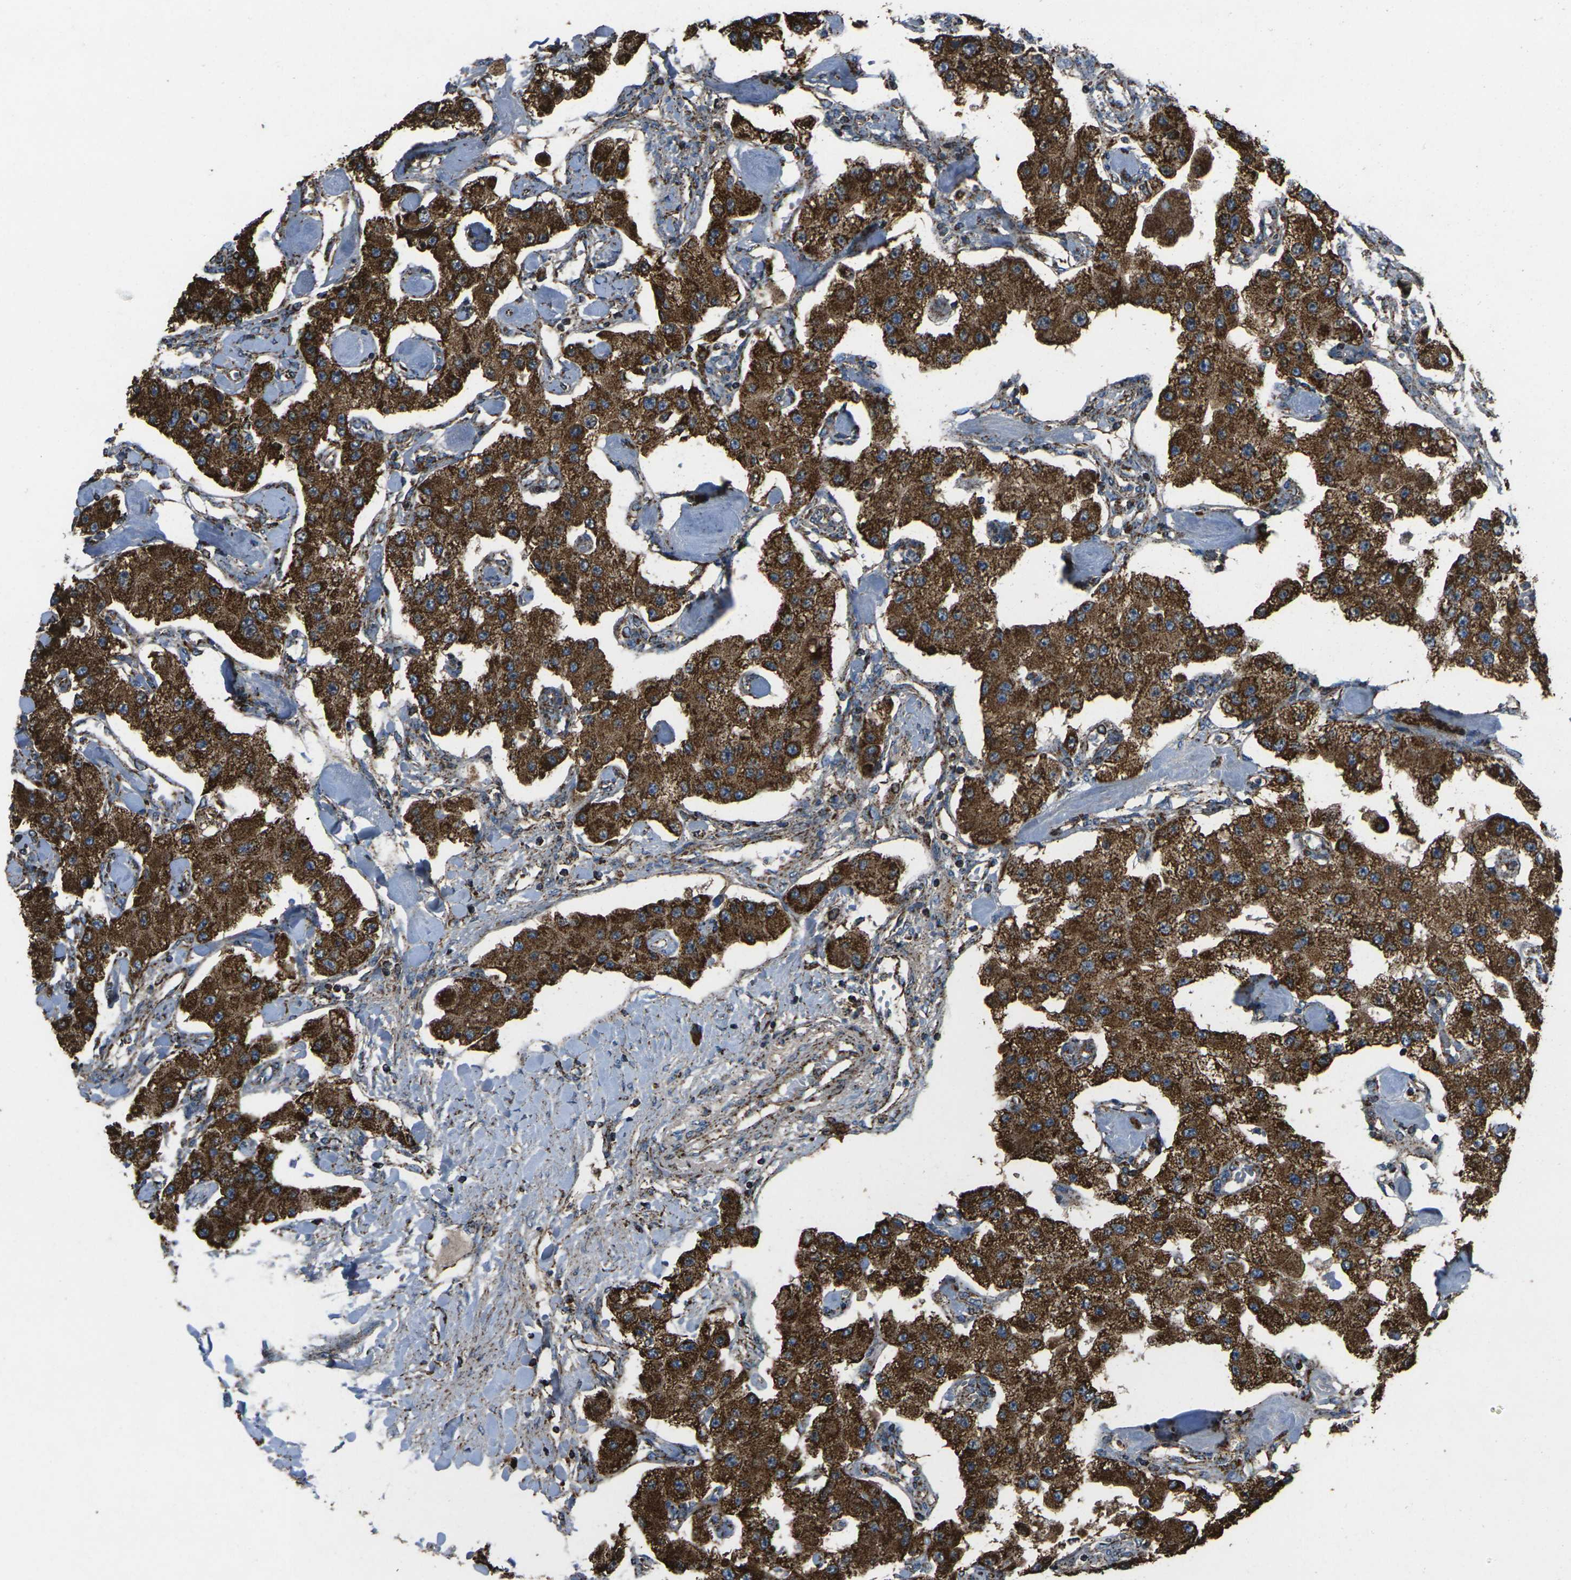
{"staining": {"intensity": "strong", "quantity": ">75%", "location": "cytoplasmic/membranous"}, "tissue": "carcinoid", "cell_type": "Tumor cells", "image_type": "cancer", "snomed": [{"axis": "morphology", "description": "Carcinoid, malignant, NOS"}, {"axis": "topography", "description": "Pancreas"}], "caption": "DAB (3,3'-diaminobenzidine) immunohistochemical staining of human carcinoid (malignant) reveals strong cytoplasmic/membranous protein expression in about >75% of tumor cells.", "gene": "KLHL5", "patient": {"sex": "male", "age": 41}}